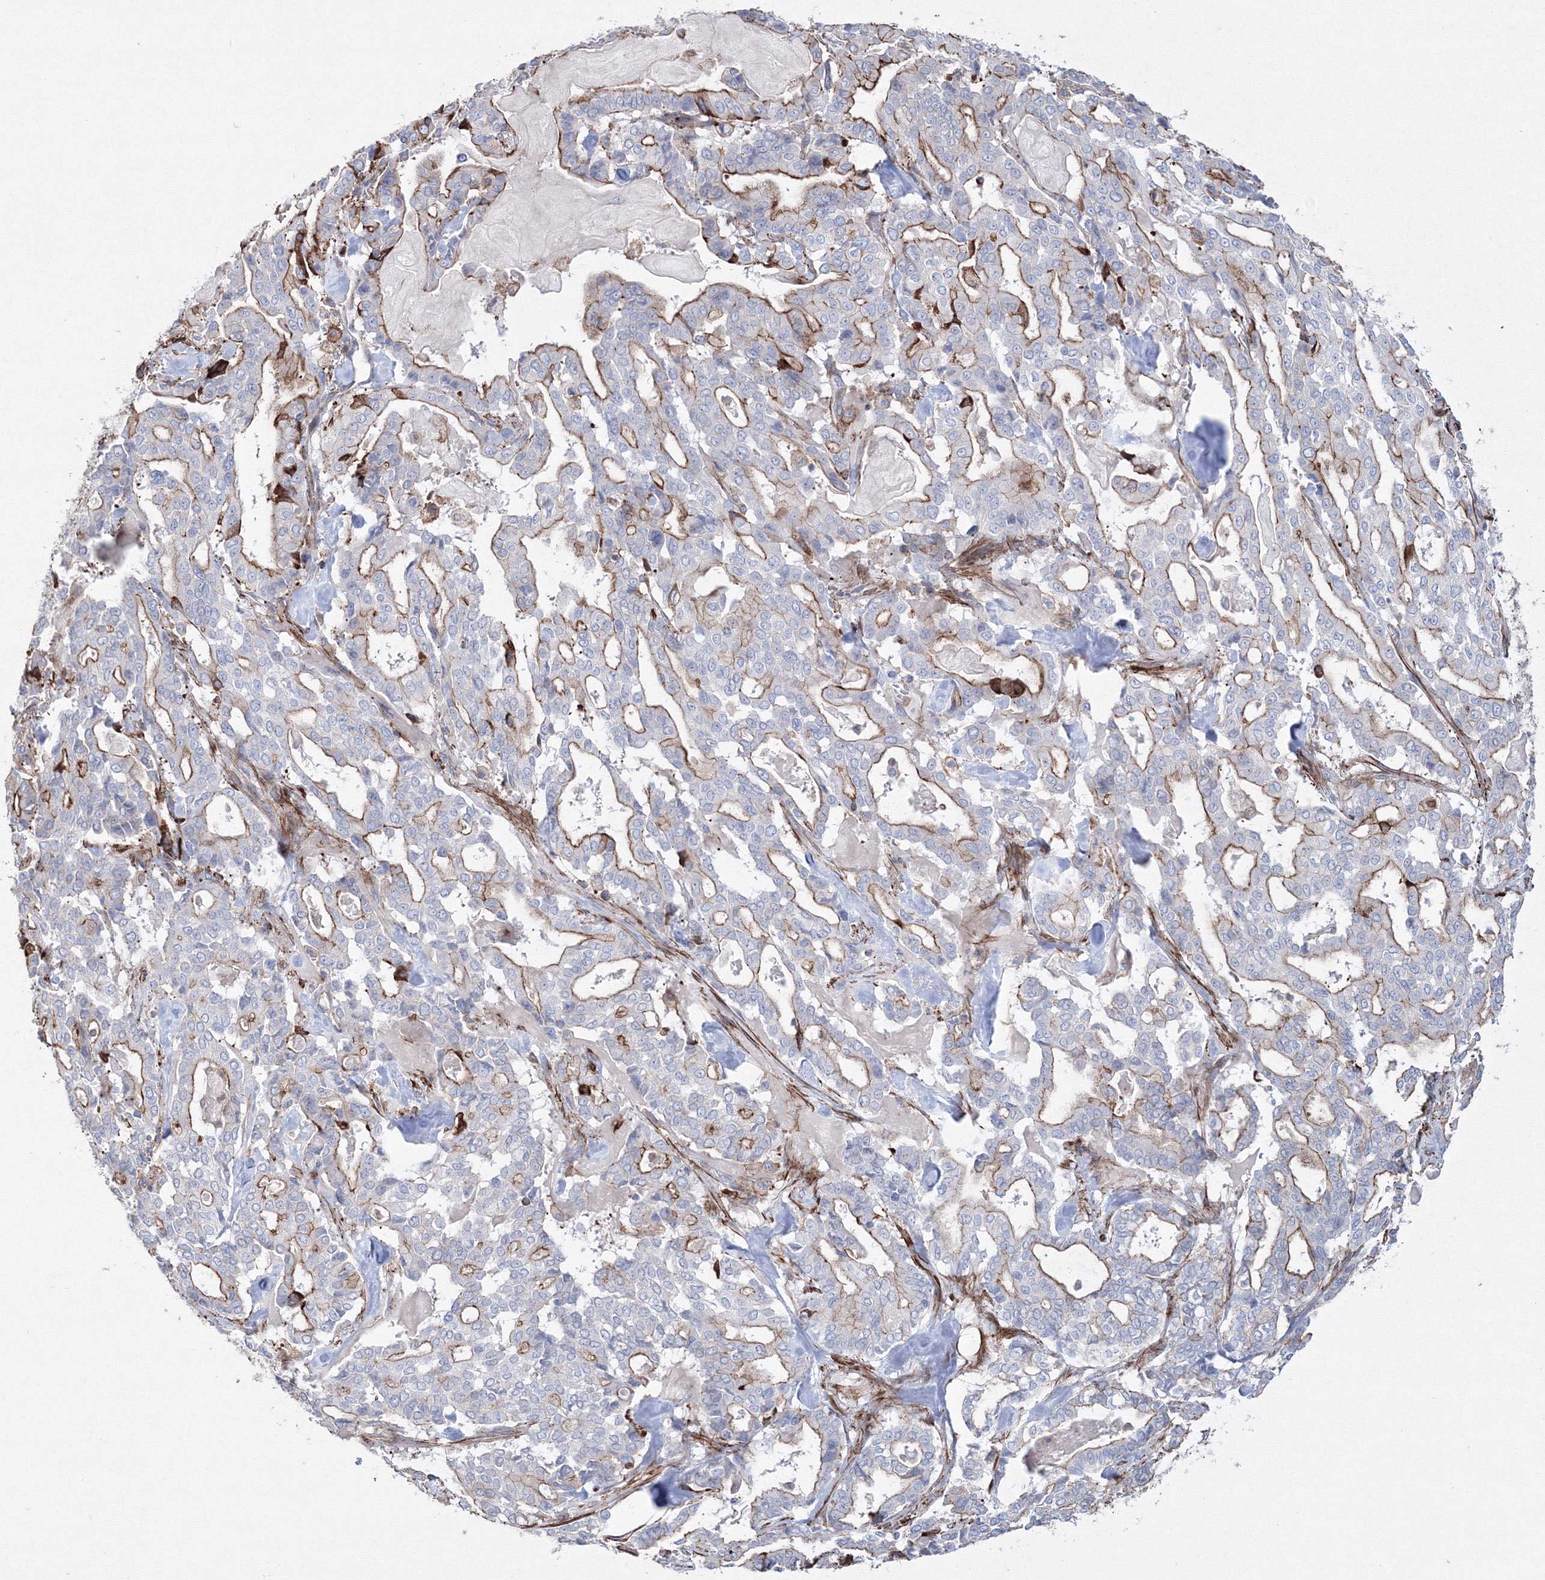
{"staining": {"intensity": "moderate", "quantity": ">75%", "location": "cytoplasmic/membranous"}, "tissue": "pancreatic cancer", "cell_type": "Tumor cells", "image_type": "cancer", "snomed": [{"axis": "morphology", "description": "Adenocarcinoma, NOS"}, {"axis": "topography", "description": "Pancreas"}], "caption": "Pancreatic cancer (adenocarcinoma) stained with immunohistochemistry shows moderate cytoplasmic/membranous staining in about >75% of tumor cells.", "gene": "GPR82", "patient": {"sex": "male", "age": 63}}